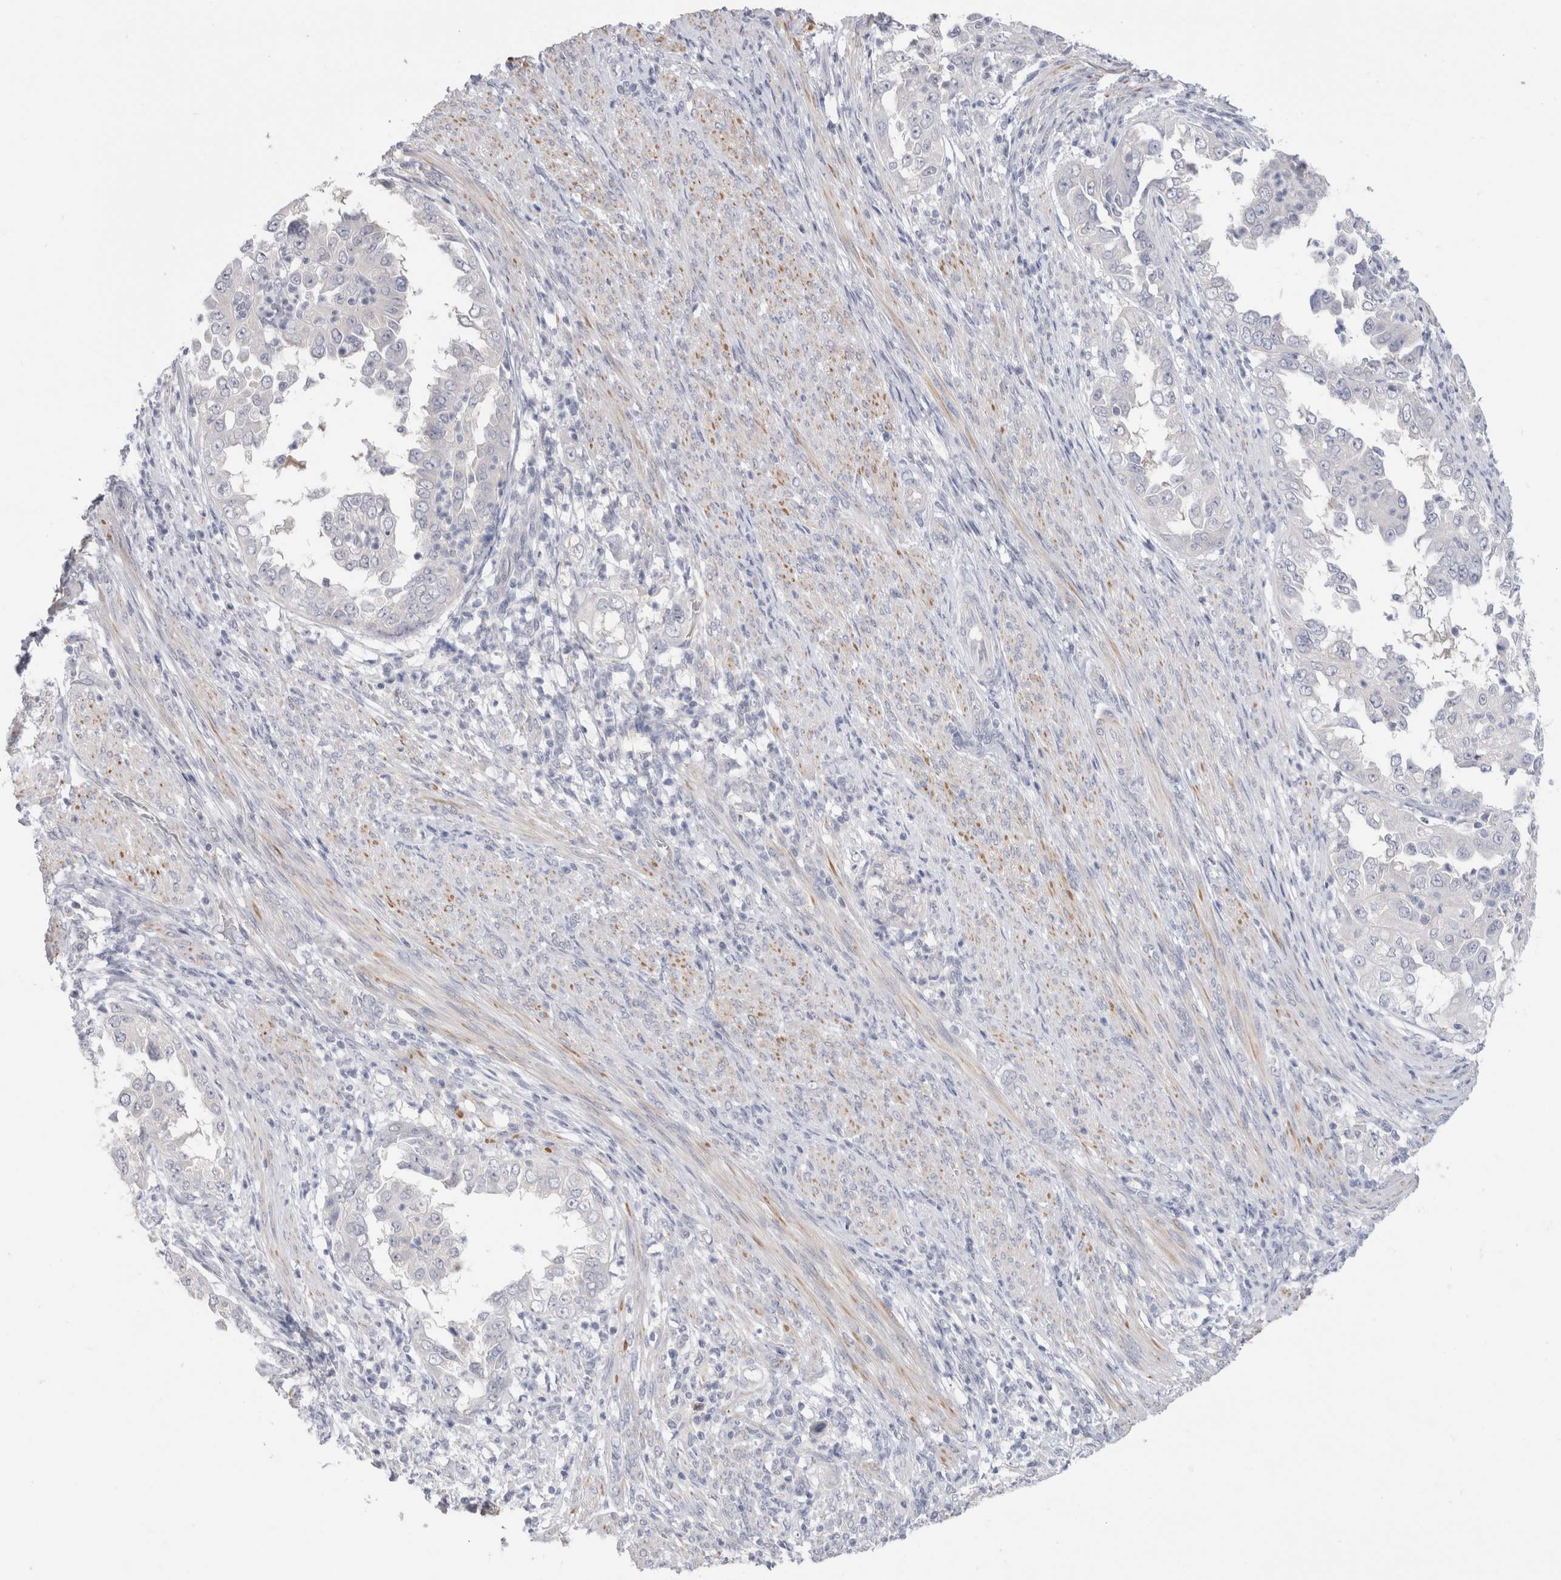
{"staining": {"intensity": "negative", "quantity": "none", "location": "none"}, "tissue": "endometrial cancer", "cell_type": "Tumor cells", "image_type": "cancer", "snomed": [{"axis": "morphology", "description": "Adenocarcinoma, NOS"}, {"axis": "topography", "description": "Endometrium"}], "caption": "Adenocarcinoma (endometrial) was stained to show a protein in brown. There is no significant expression in tumor cells.", "gene": "NDOR1", "patient": {"sex": "female", "age": 85}}